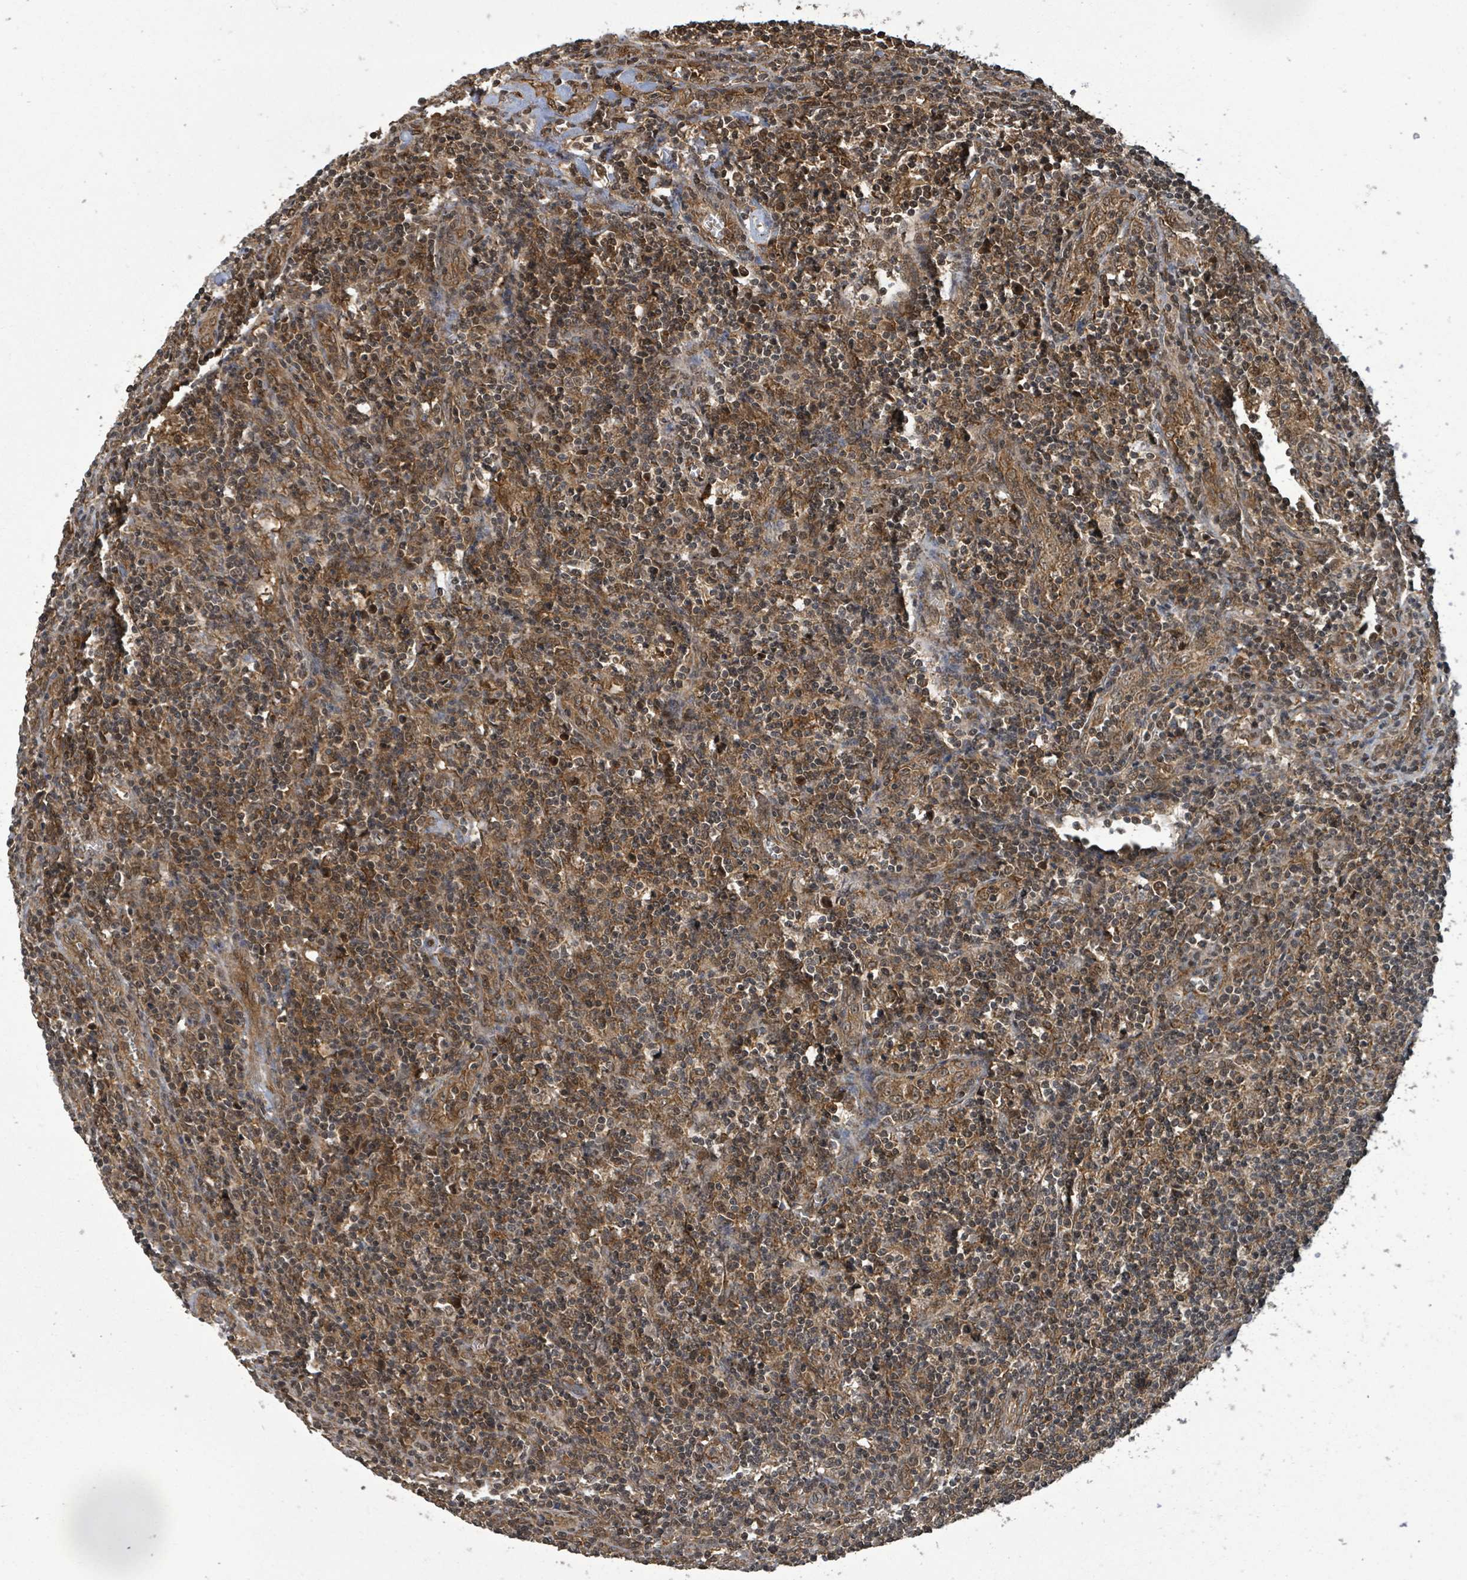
{"staining": {"intensity": "moderate", "quantity": ">75%", "location": "cytoplasmic/membranous,nuclear"}, "tissue": "lymphoma", "cell_type": "Tumor cells", "image_type": "cancer", "snomed": [{"axis": "morphology", "description": "Hodgkin's disease, NOS"}, {"axis": "topography", "description": "Lymph node"}], "caption": "Hodgkin's disease stained with a protein marker exhibits moderate staining in tumor cells.", "gene": "KLC1", "patient": {"sex": "male", "age": 83}}